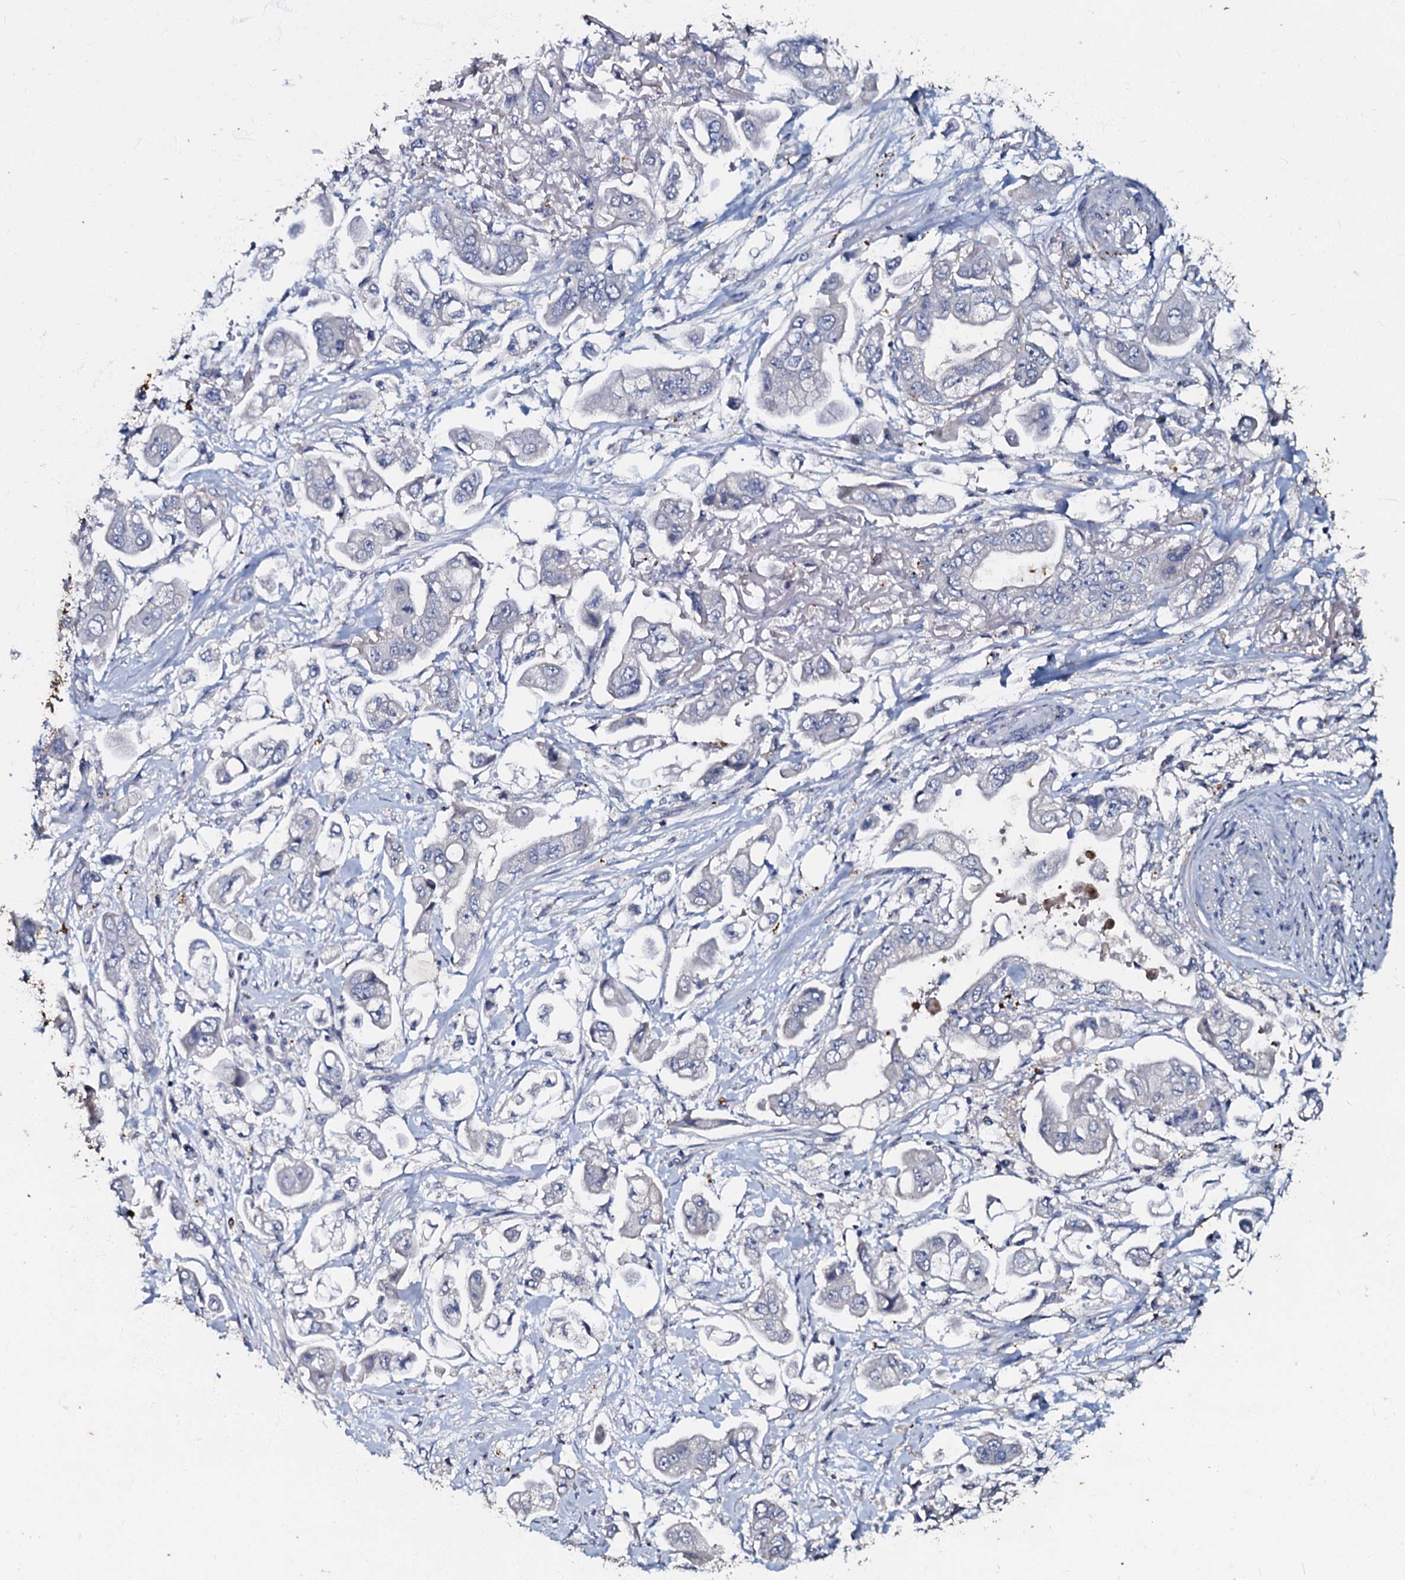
{"staining": {"intensity": "negative", "quantity": "none", "location": "none"}, "tissue": "stomach cancer", "cell_type": "Tumor cells", "image_type": "cancer", "snomed": [{"axis": "morphology", "description": "Adenocarcinoma, NOS"}, {"axis": "topography", "description": "Stomach"}], "caption": "Tumor cells show no significant expression in adenocarcinoma (stomach). (Stains: DAB (3,3'-diaminobenzidine) immunohistochemistry with hematoxylin counter stain, Microscopy: brightfield microscopy at high magnification).", "gene": "MANSC4", "patient": {"sex": "male", "age": 62}}